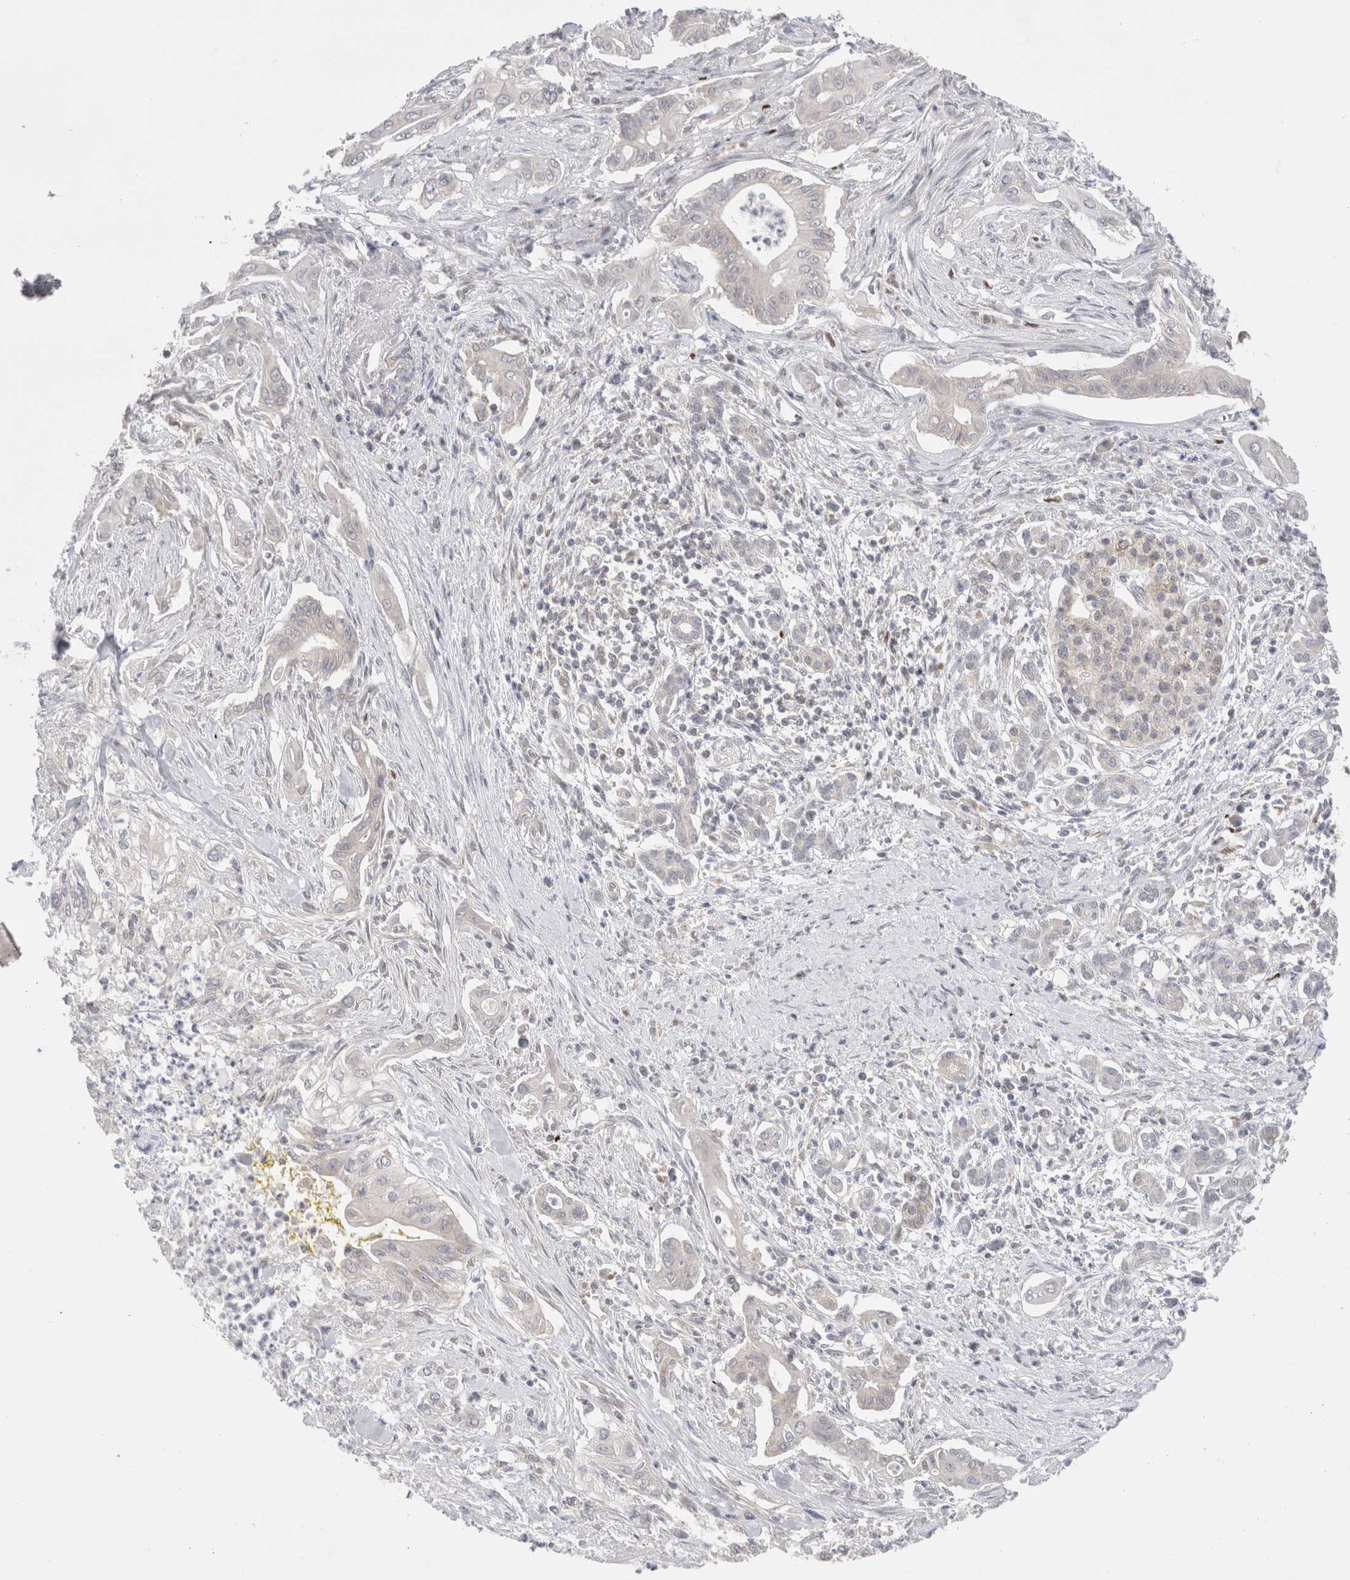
{"staining": {"intensity": "negative", "quantity": "none", "location": "none"}, "tissue": "pancreatic cancer", "cell_type": "Tumor cells", "image_type": "cancer", "snomed": [{"axis": "morphology", "description": "Adenocarcinoma, NOS"}, {"axis": "topography", "description": "Pancreas"}], "caption": "The image displays no significant positivity in tumor cells of adenocarcinoma (pancreatic).", "gene": "NDOR1", "patient": {"sex": "male", "age": 58}}